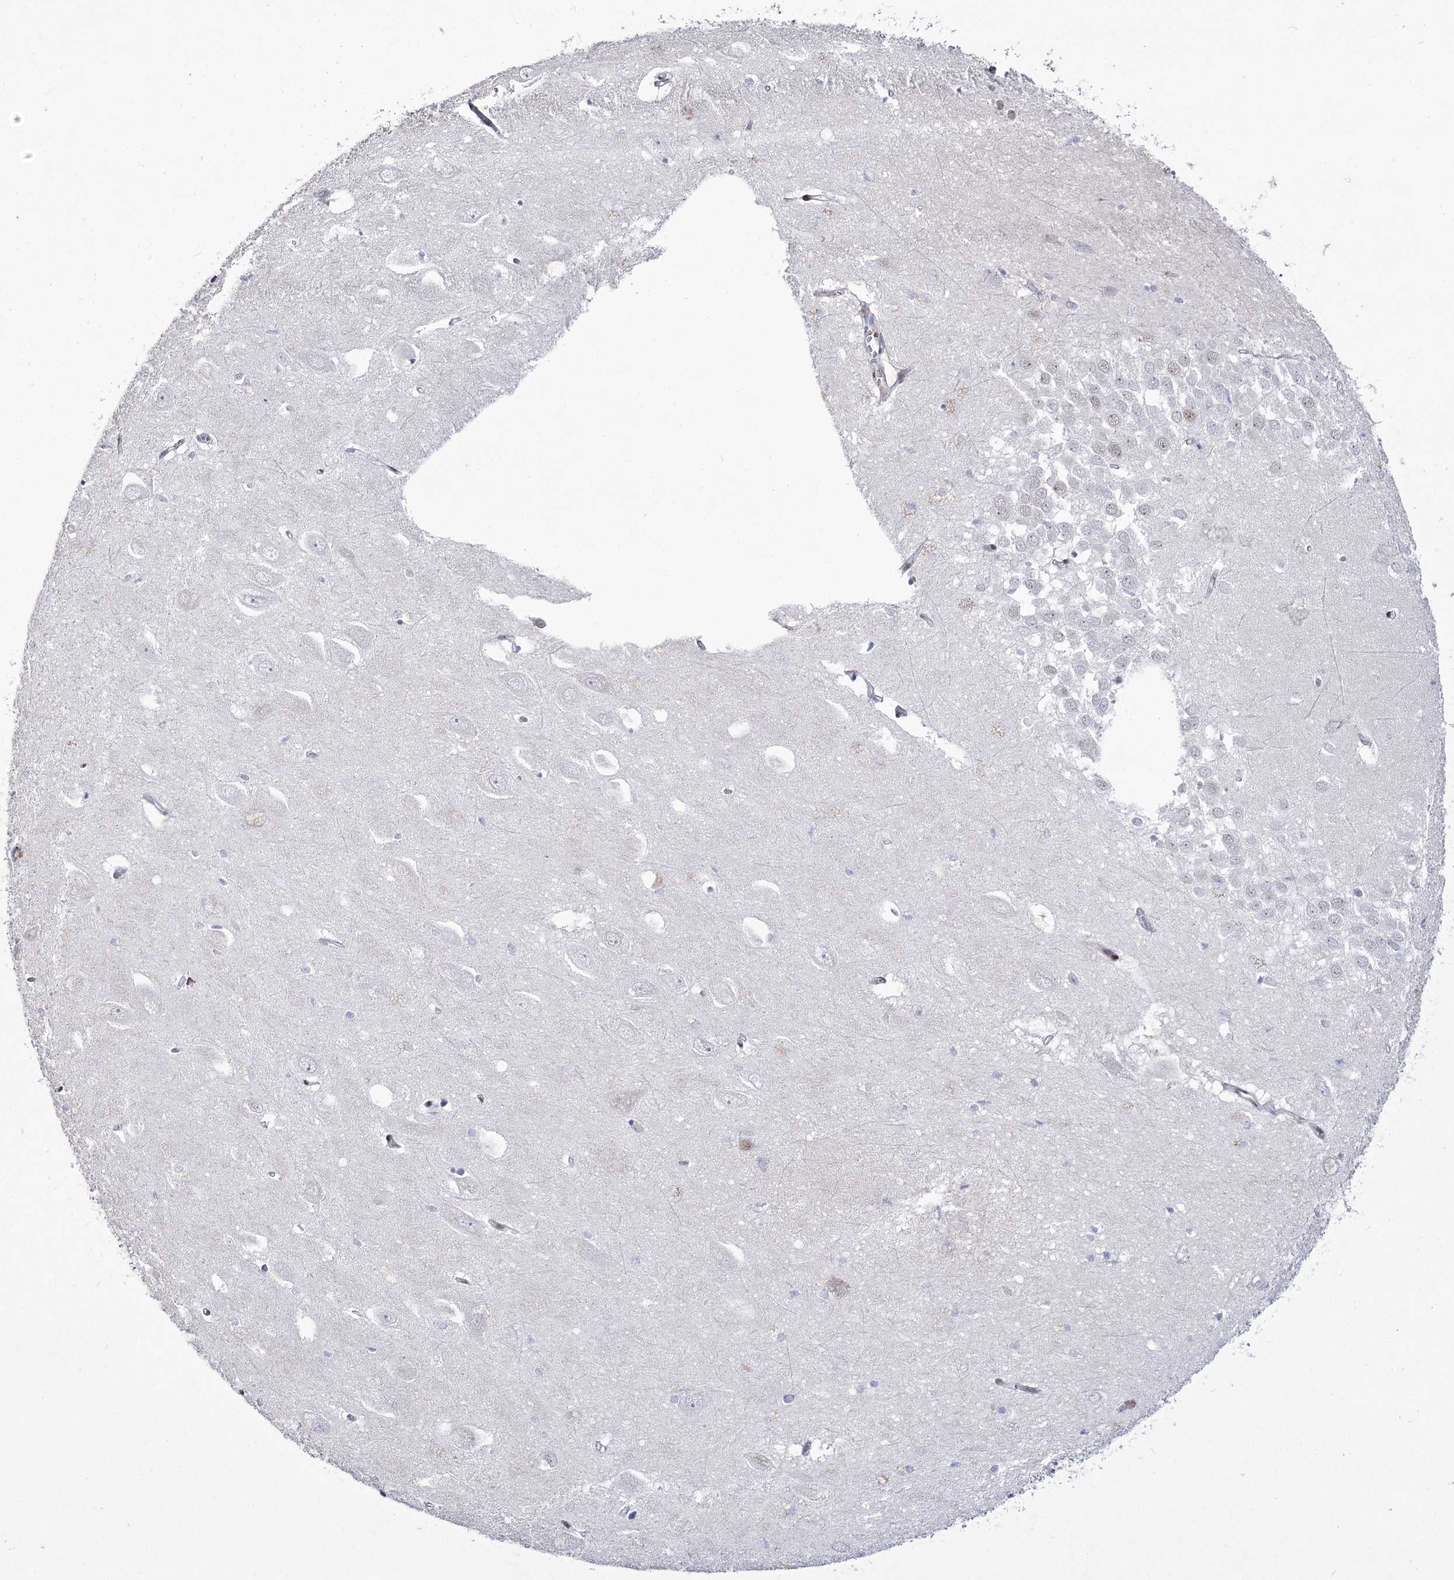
{"staining": {"intensity": "negative", "quantity": "none", "location": "none"}, "tissue": "hippocampus", "cell_type": "Glial cells", "image_type": "normal", "snomed": [{"axis": "morphology", "description": "Normal tissue, NOS"}, {"axis": "topography", "description": "Hippocampus"}], "caption": "Glial cells show no significant protein staining in benign hippocampus. Brightfield microscopy of immunohistochemistry (IHC) stained with DAB (brown) and hematoxylin (blue), captured at high magnification.", "gene": "YBX3", "patient": {"sex": "female", "age": 64}}